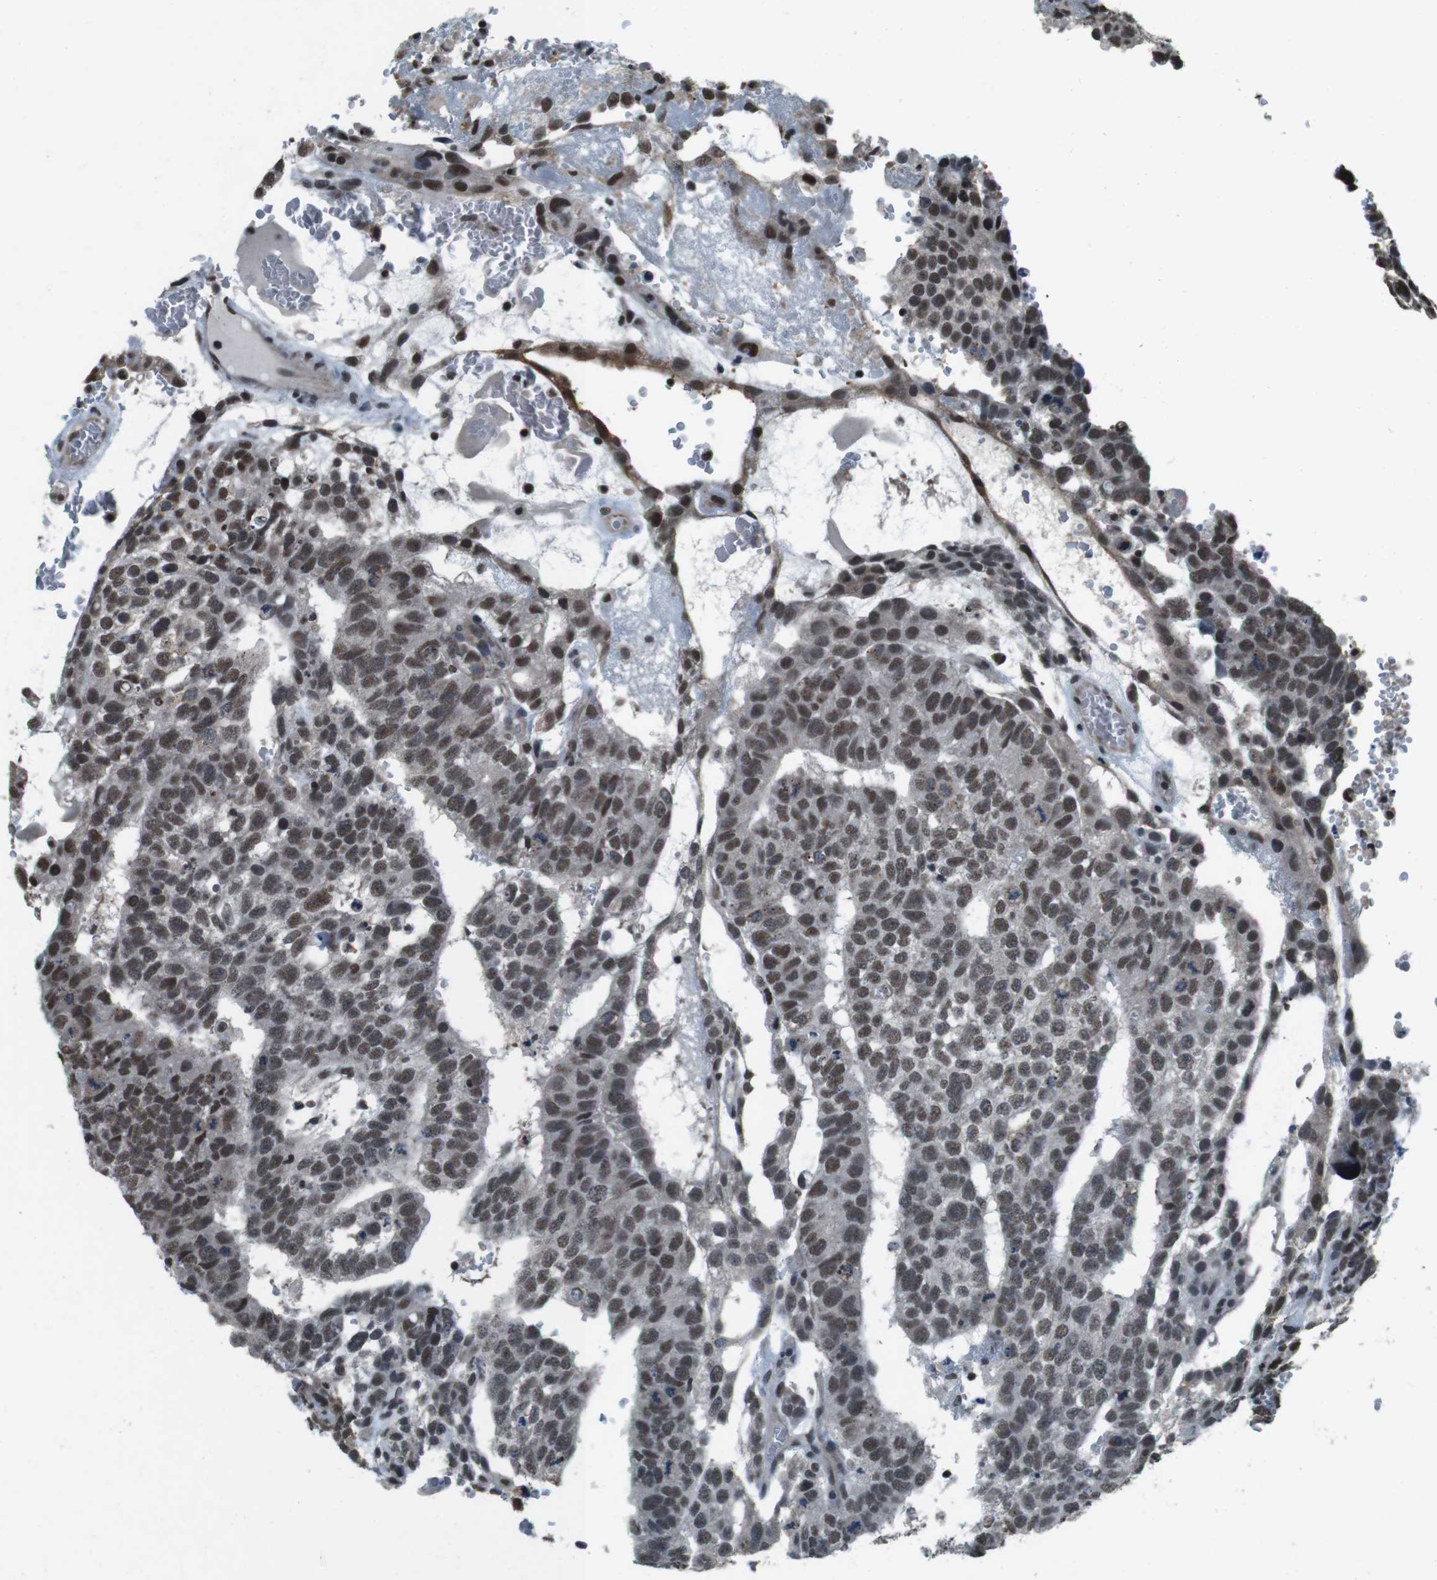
{"staining": {"intensity": "moderate", "quantity": ">75%", "location": "nuclear"}, "tissue": "testis cancer", "cell_type": "Tumor cells", "image_type": "cancer", "snomed": [{"axis": "morphology", "description": "Seminoma, NOS"}, {"axis": "morphology", "description": "Carcinoma, Embryonal, NOS"}, {"axis": "topography", "description": "Testis"}], "caption": "A brown stain highlights moderate nuclear staining of a protein in human seminoma (testis) tumor cells.", "gene": "NR4A2", "patient": {"sex": "male", "age": 52}}